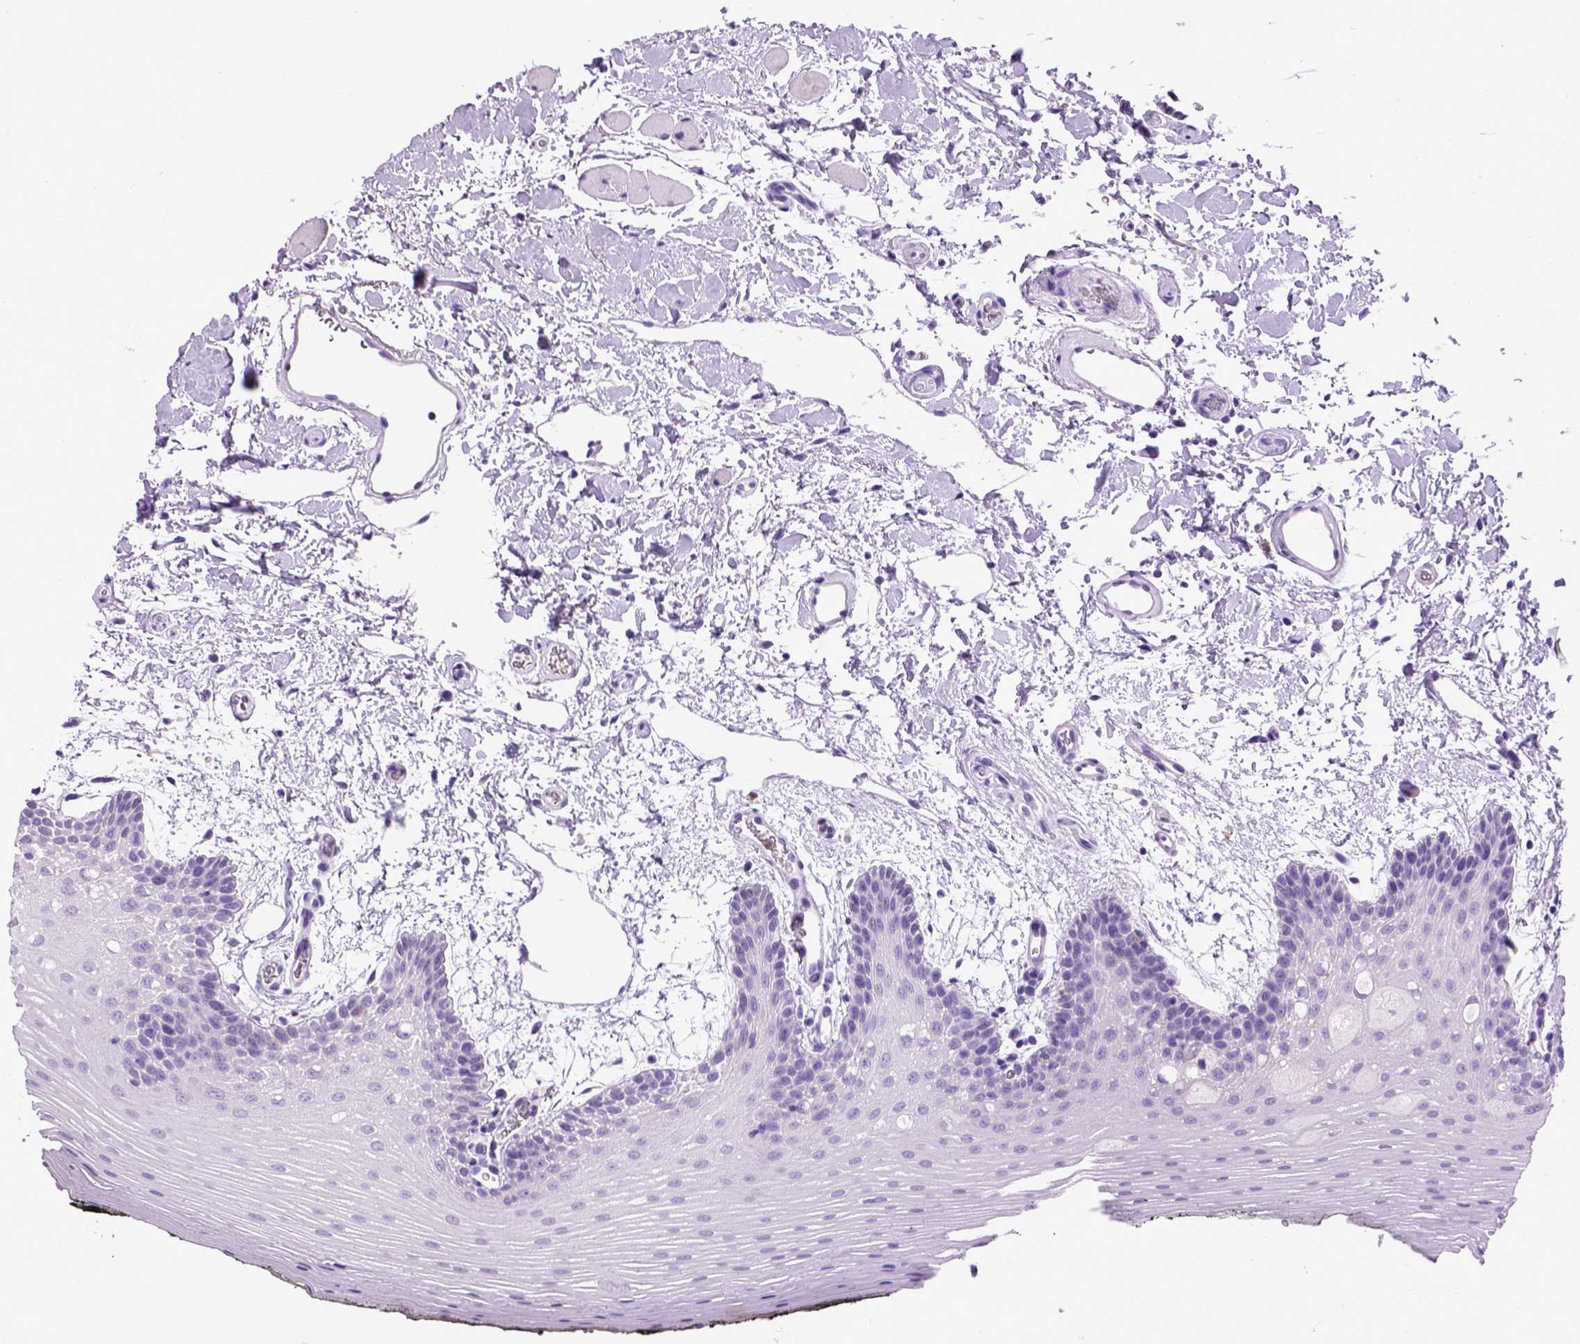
{"staining": {"intensity": "negative", "quantity": "none", "location": "none"}, "tissue": "oral mucosa", "cell_type": "Squamous epithelial cells", "image_type": "normal", "snomed": [{"axis": "morphology", "description": "Normal tissue, NOS"}, {"axis": "topography", "description": "Oral tissue"}, {"axis": "topography", "description": "Head-Neck"}], "caption": "Immunohistochemistry (IHC) image of benign oral mucosa: oral mucosa stained with DAB (3,3'-diaminobenzidine) displays no significant protein positivity in squamous epithelial cells. Brightfield microscopy of immunohistochemistry stained with DAB (3,3'-diaminobenzidine) (brown) and hematoxylin (blue), captured at high magnification.", "gene": "ITGAX", "patient": {"sex": "male", "age": 65}}